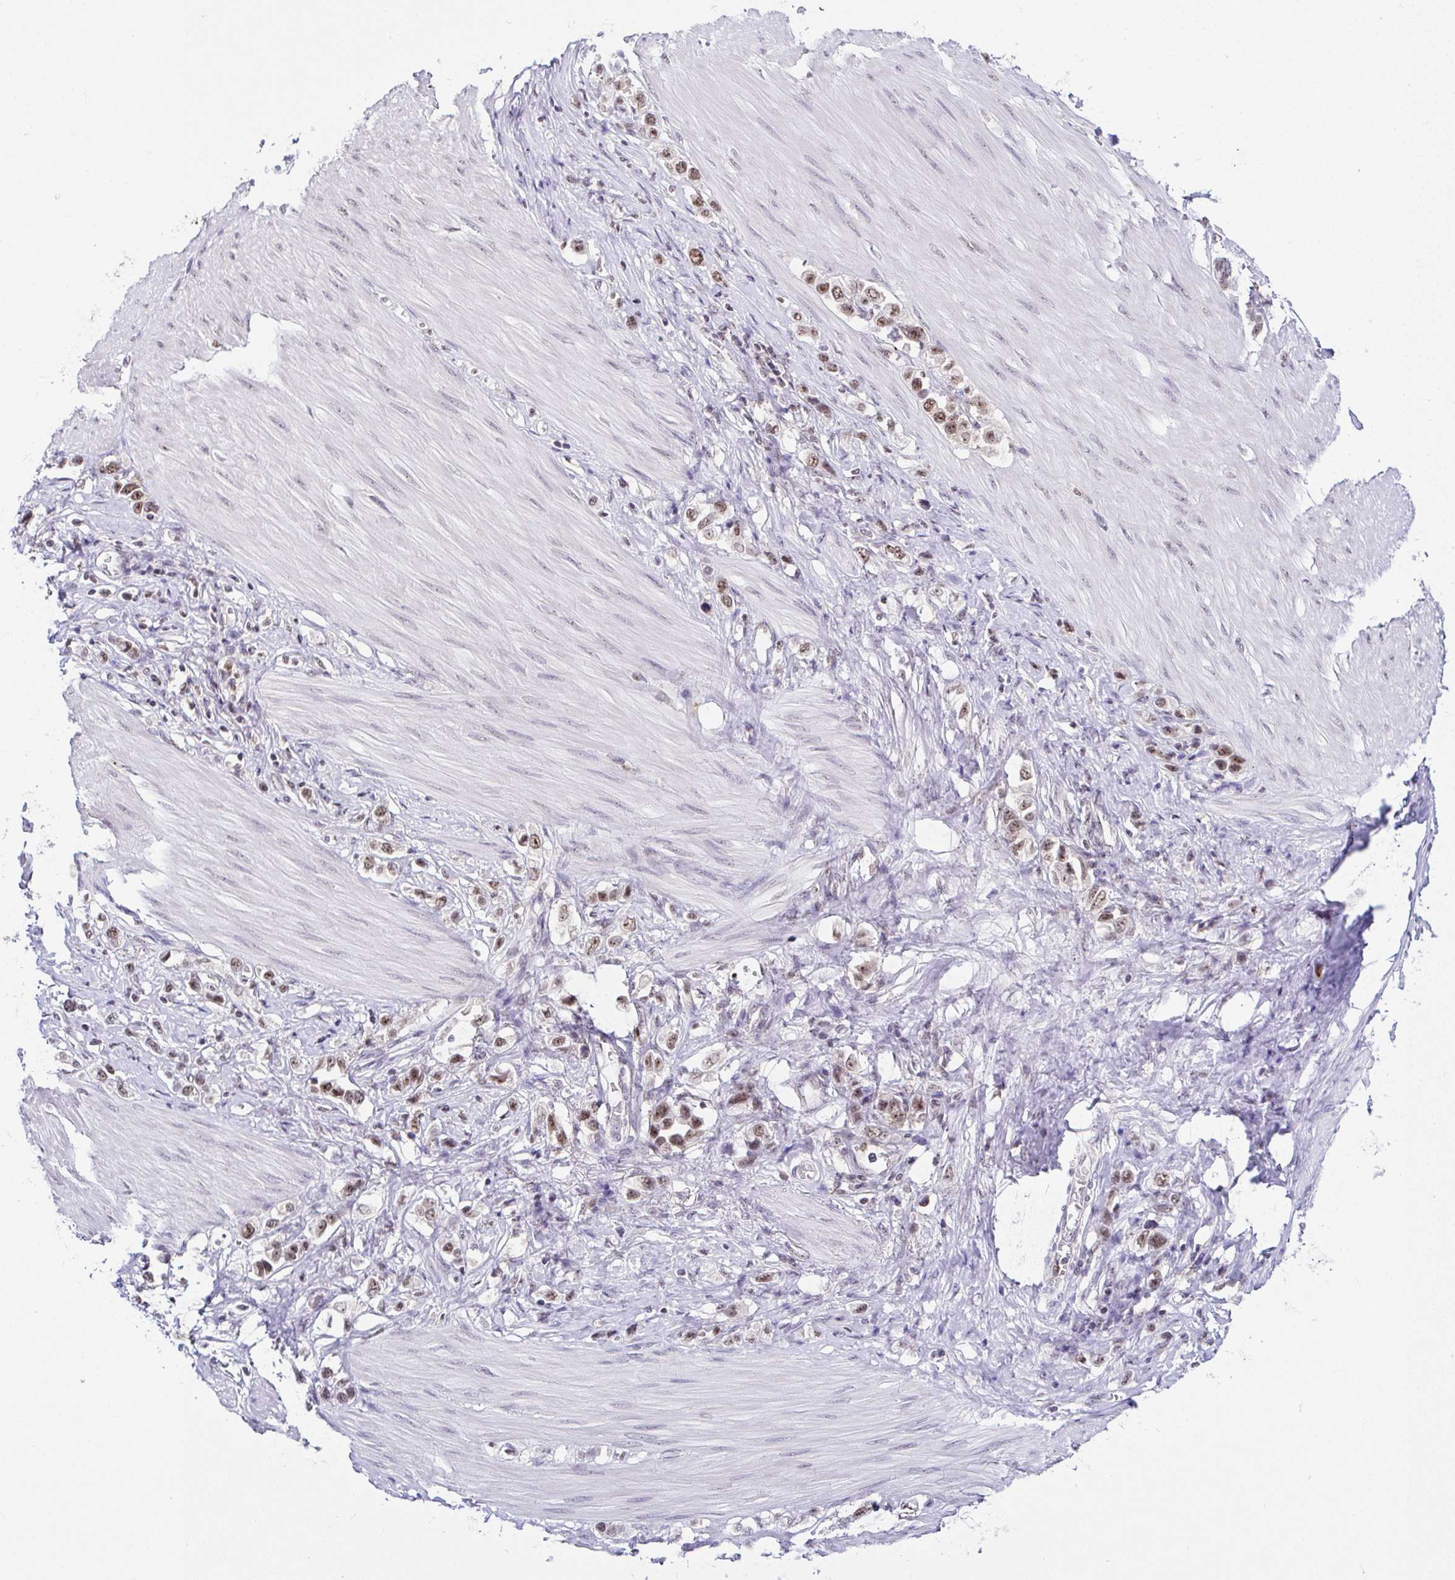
{"staining": {"intensity": "moderate", "quantity": ">75%", "location": "nuclear"}, "tissue": "stomach cancer", "cell_type": "Tumor cells", "image_type": "cancer", "snomed": [{"axis": "morphology", "description": "Adenocarcinoma, NOS"}, {"axis": "topography", "description": "Stomach"}], "caption": "DAB (3,3'-diaminobenzidine) immunohistochemical staining of stomach adenocarcinoma shows moderate nuclear protein positivity in about >75% of tumor cells.", "gene": "PTPN2", "patient": {"sex": "female", "age": 65}}